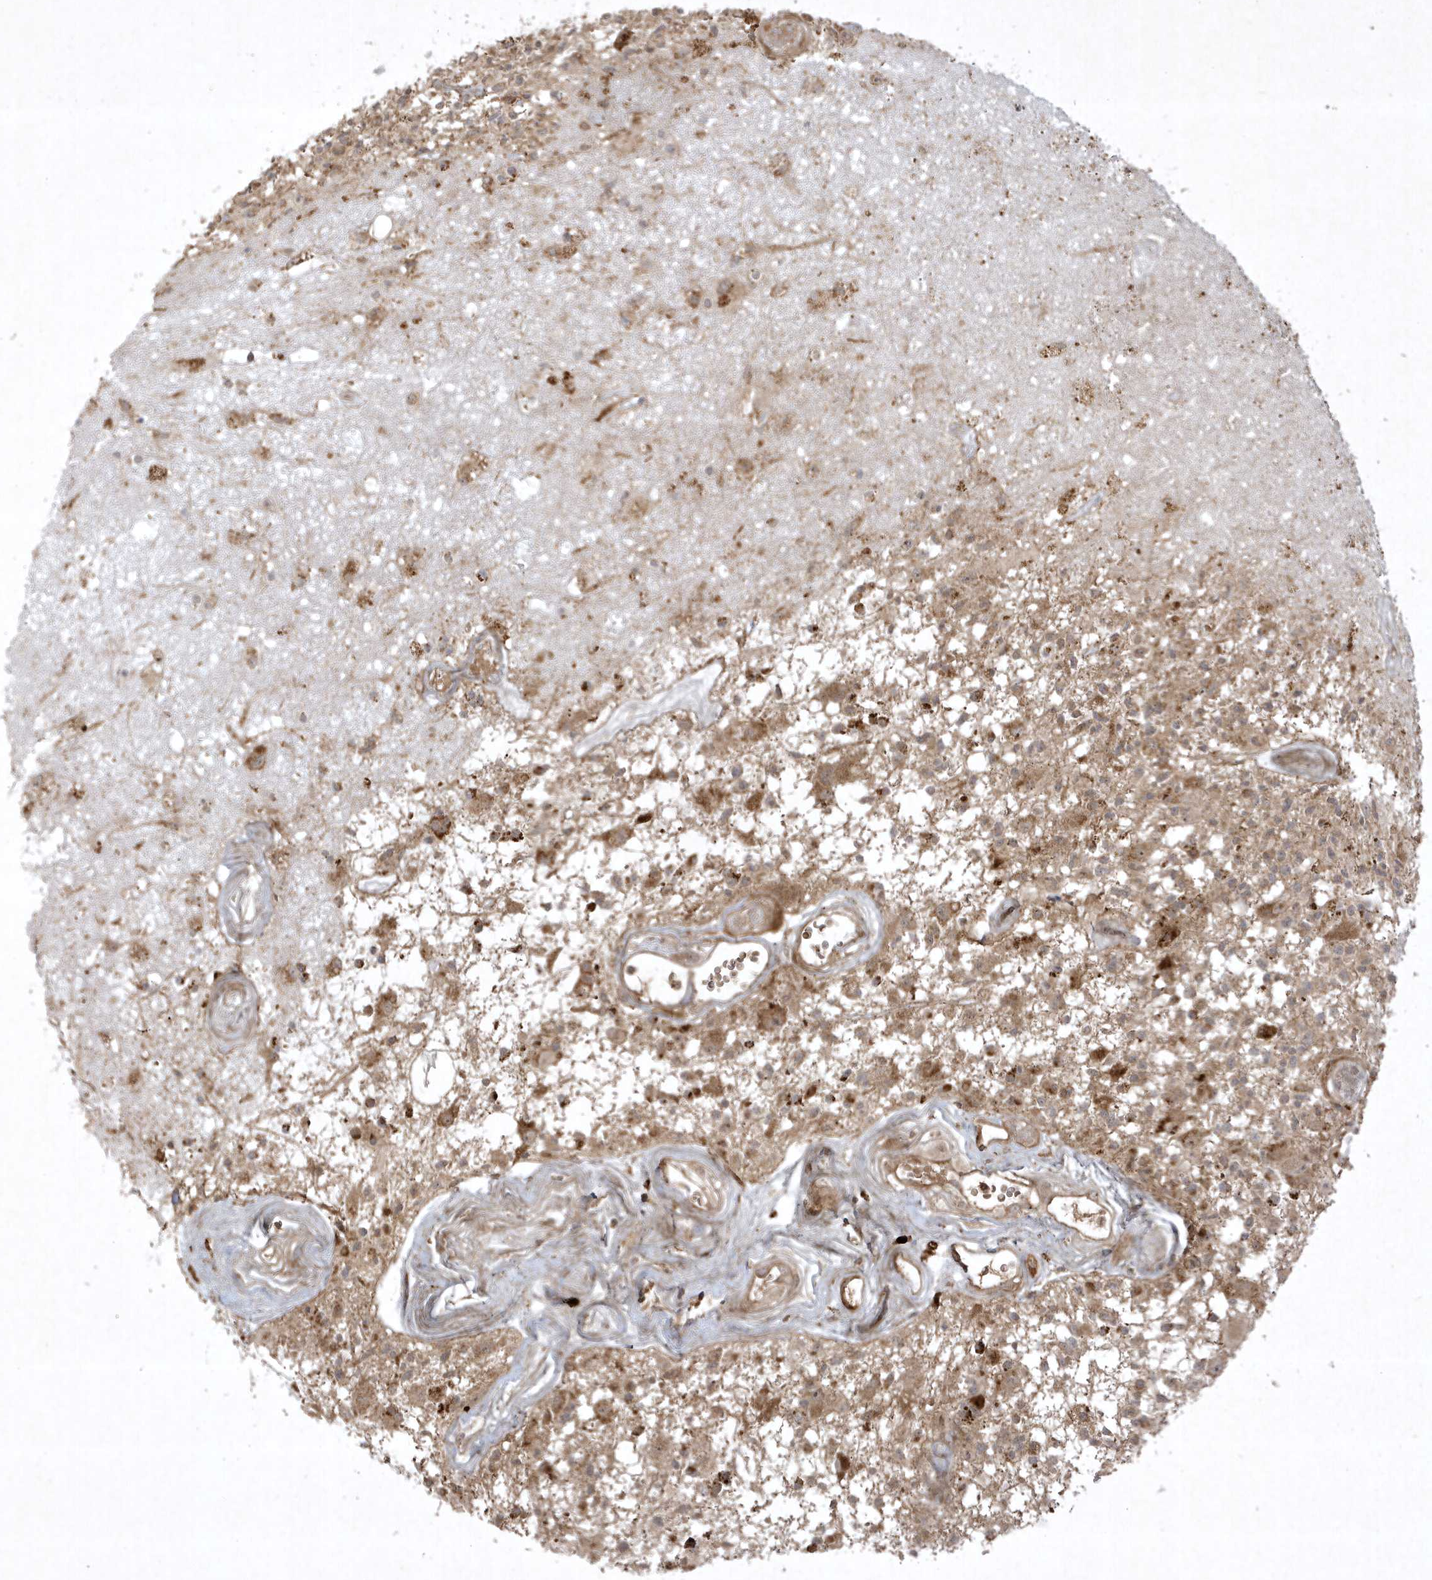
{"staining": {"intensity": "weak", "quantity": ">75%", "location": "cytoplasmic/membranous"}, "tissue": "glioma", "cell_type": "Tumor cells", "image_type": "cancer", "snomed": [{"axis": "morphology", "description": "Glioma, malignant, High grade"}, {"axis": "morphology", "description": "Glioblastoma, NOS"}, {"axis": "topography", "description": "Brain"}], "caption": "Malignant glioma (high-grade) stained with immunohistochemistry (IHC) displays weak cytoplasmic/membranous positivity in approximately >75% of tumor cells. Nuclei are stained in blue.", "gene": "FAM83C", "patient": {"sex": "male", "age": 60}}